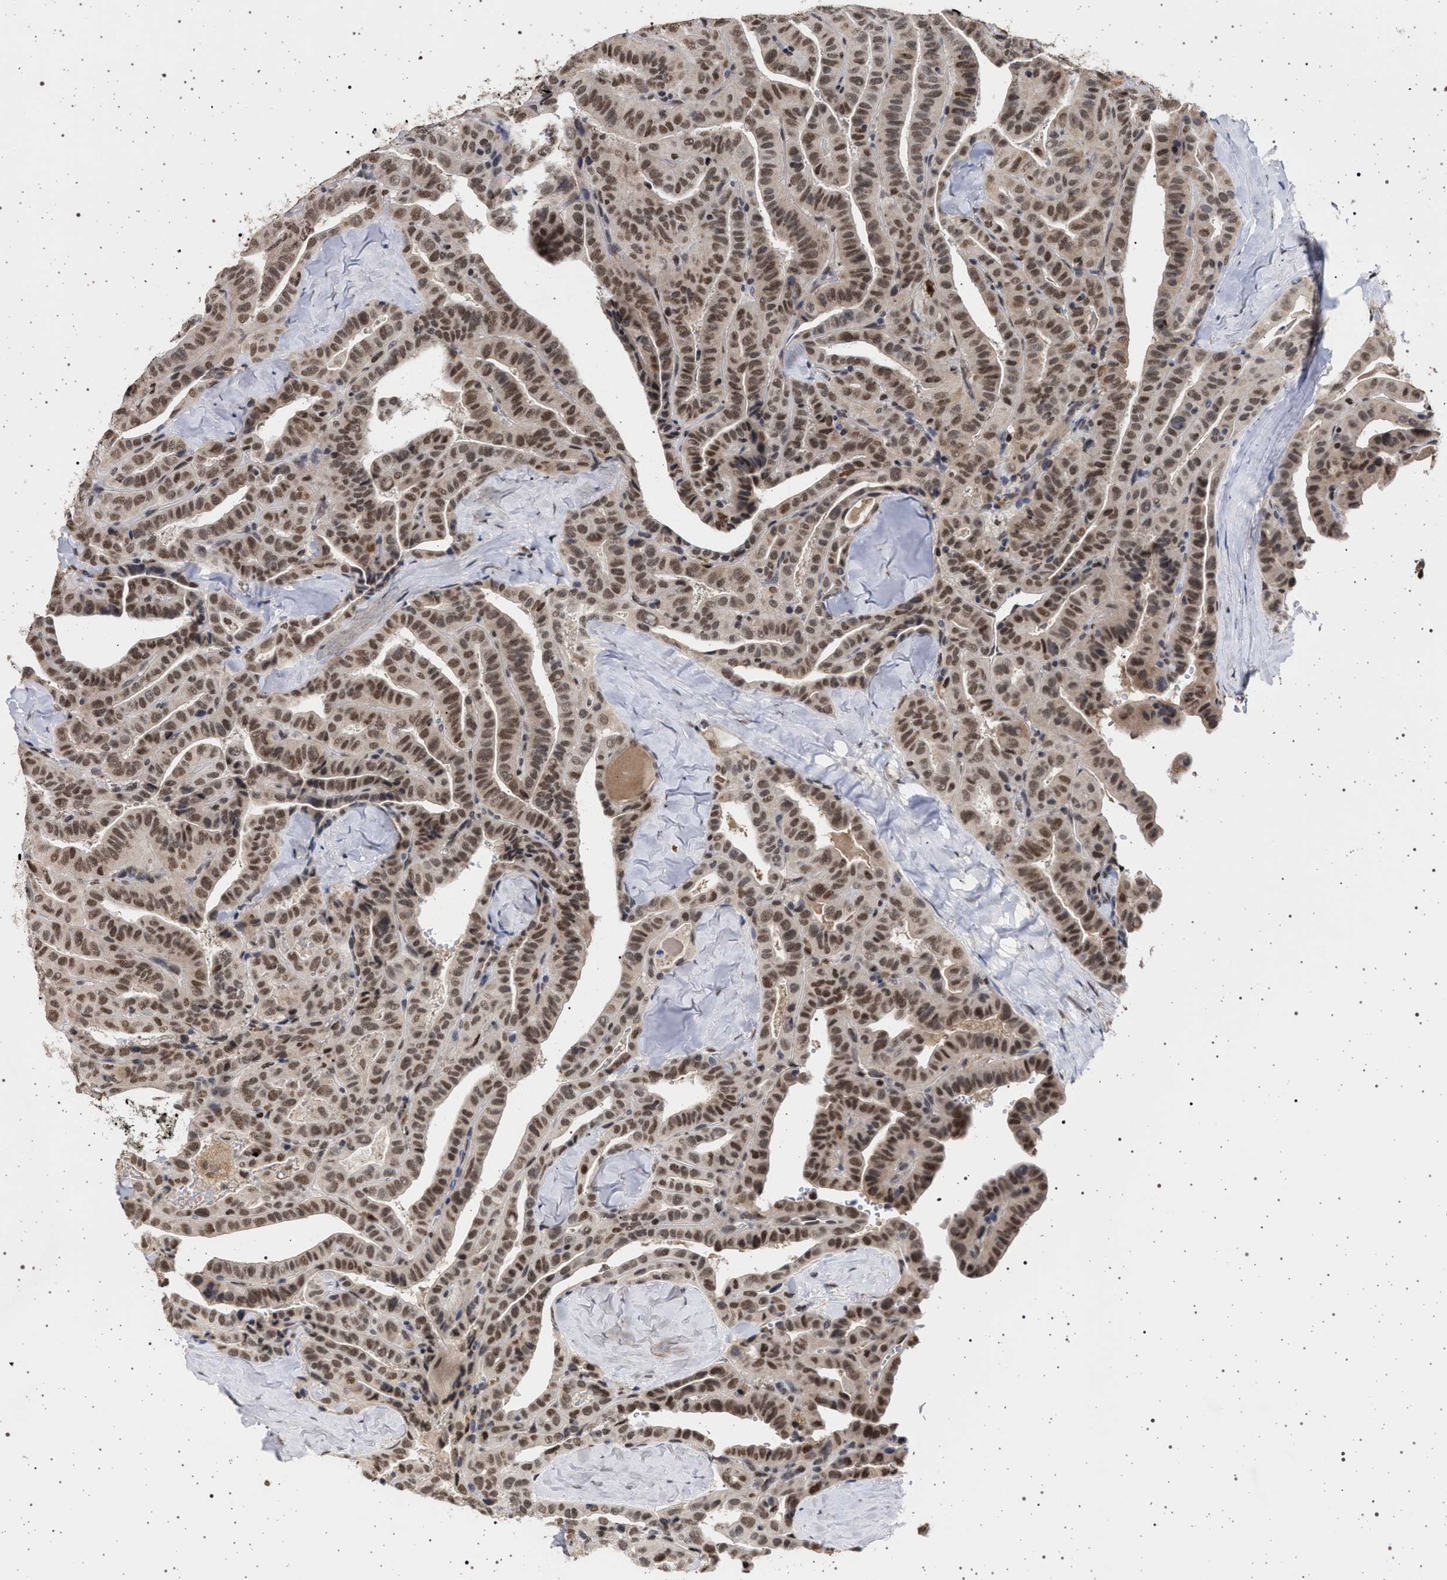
{"staining": {"intensity": "moderate", "quantity": ">75%", "location": "nuclear"}, "tissue": "thyroid cancer", "cell_type": "Tumor cells", "image_type": "cancer", "snomed": [{"axis": "morphology", "description": "Papillary adenocarcinoma, NOS"}, {"axis": "topography", "description": "Thyroid gland"}], "caption": "Immunohistochemical staining of human thyroid cancer reveals moderate nuclear protein positivity in approximately >75% of tumor cells.", "gene": "PHF12", "patient": {"sex": "male", "age": 77}}